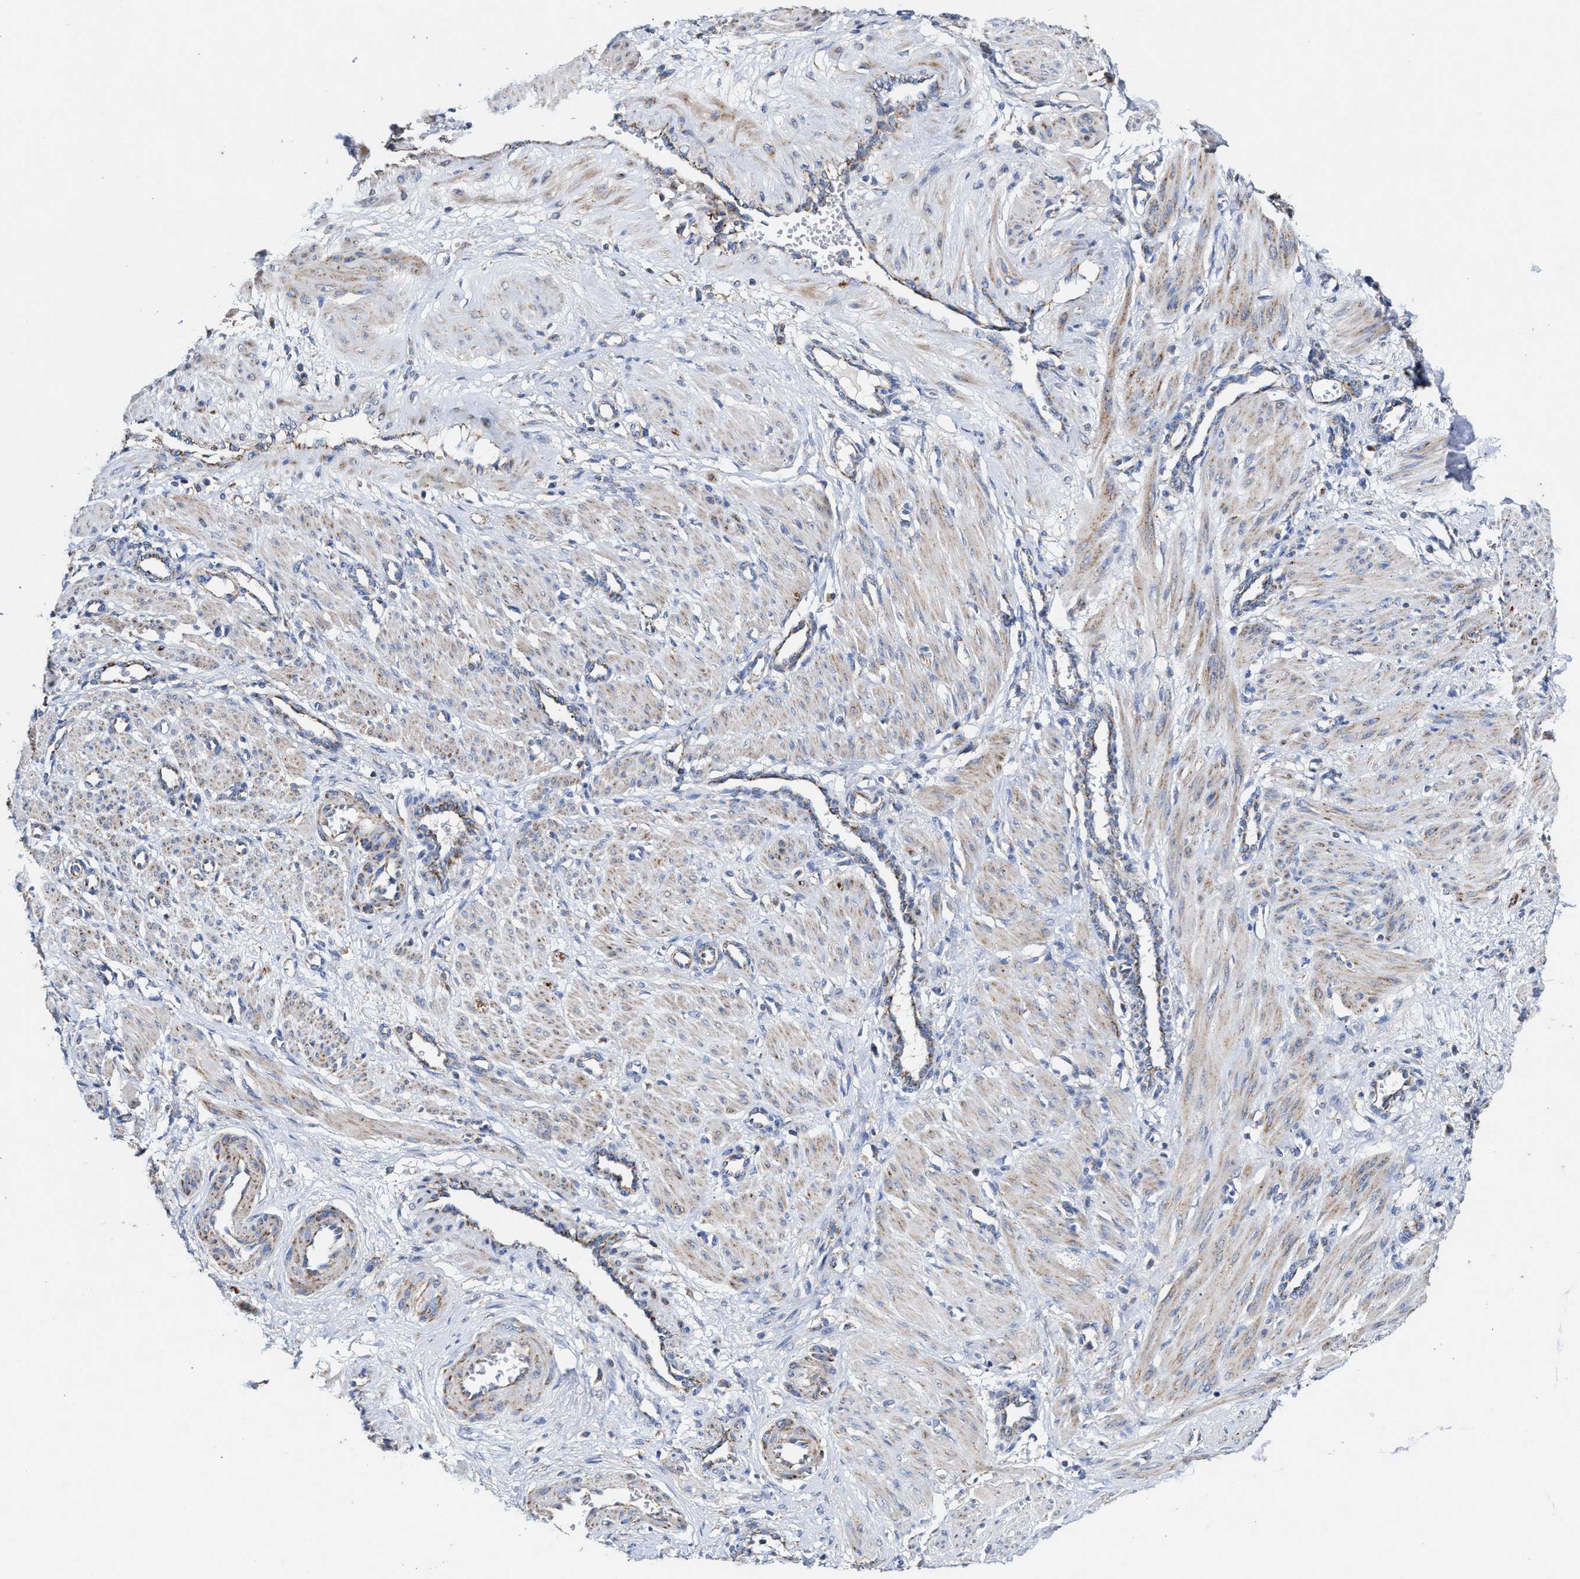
{"staining": {"intensity": "weak", "quantity": ">75%", "location": "cytoplasmic/membranous"}, "tissue": "smooth muscle", "cell_type": "Smooth muscle cells", "image_type": "normal", "snomed": [{"axis": "morphology", "description": "Normal tissue, NOS"}, {"axis": "topography", "description": "Endometrium"}], "caption": "High-magnification brightfield microscopy of benign smooth muscle stained with DAB (3,3'-diaminobenzidine) (brown) and counterstained with hematoxylin (blue). smooth muscle cells exhibit weak cytoplasmic/membranous expression is seen in approximately>75% of cells. (brown staining indicates protein expression, while blue staining denotes nuclei).", "gene": "MECR", "patient": {"sex": "female", "age": 33}}